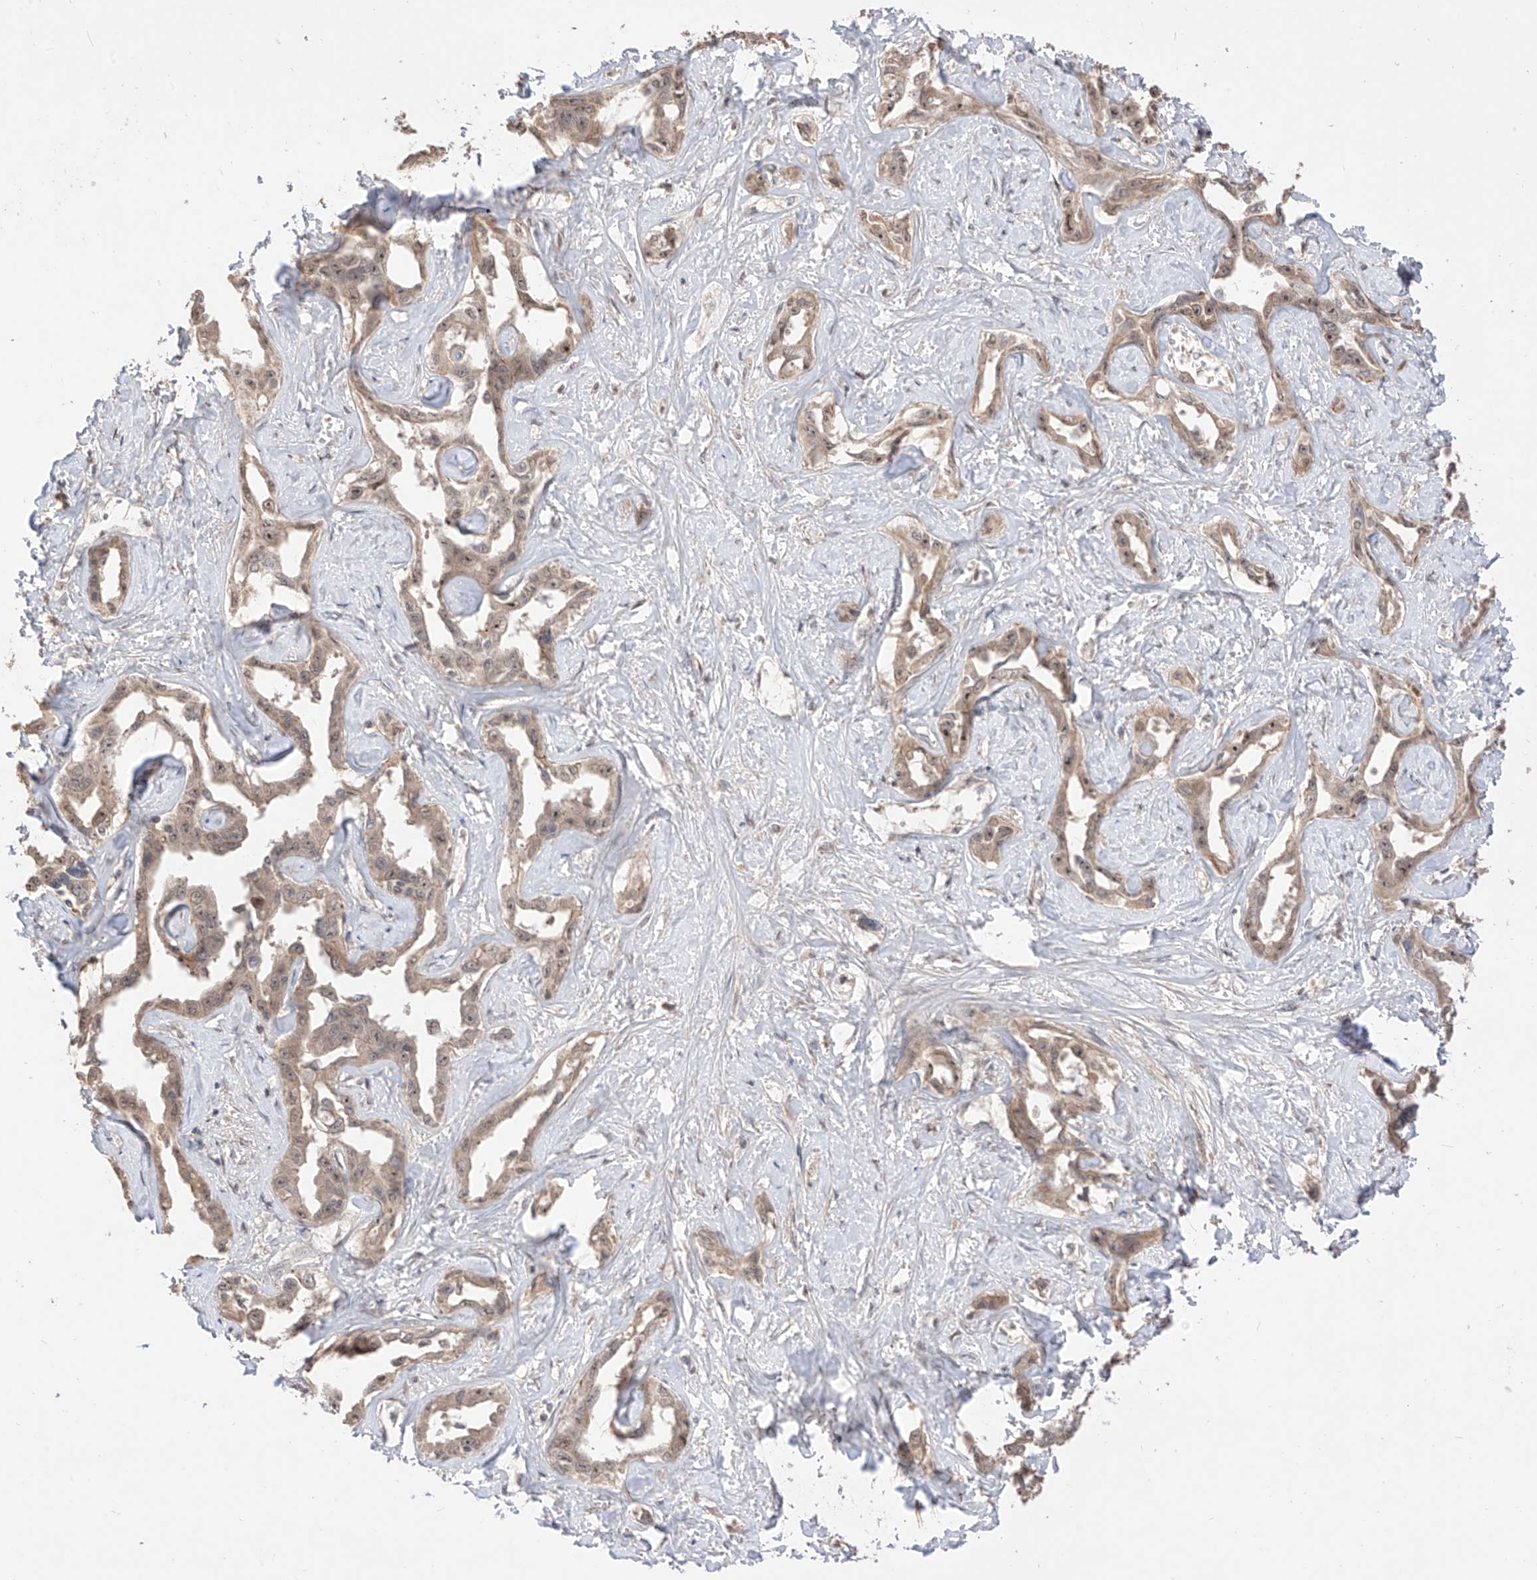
{"staining": {"intensity": "weak", "quantity": ">75%", "location": "nuclear"}, "tissue": "liver cancer", "cell_type": "Tumor cells", "image_type": "cancer", "snomed": [{"axis": "morphology", "description": "Cholangiocarcinoma"}, {"axis": "topography", "description": "Liver"}], "caption": "About >75% of tumor cells in human liver cancer reveal weak nuclear protein expression as visualized by brown immunohistochemical staining.", "gene": "LATS1", "patient": {"sex": "male", "age": 59}}